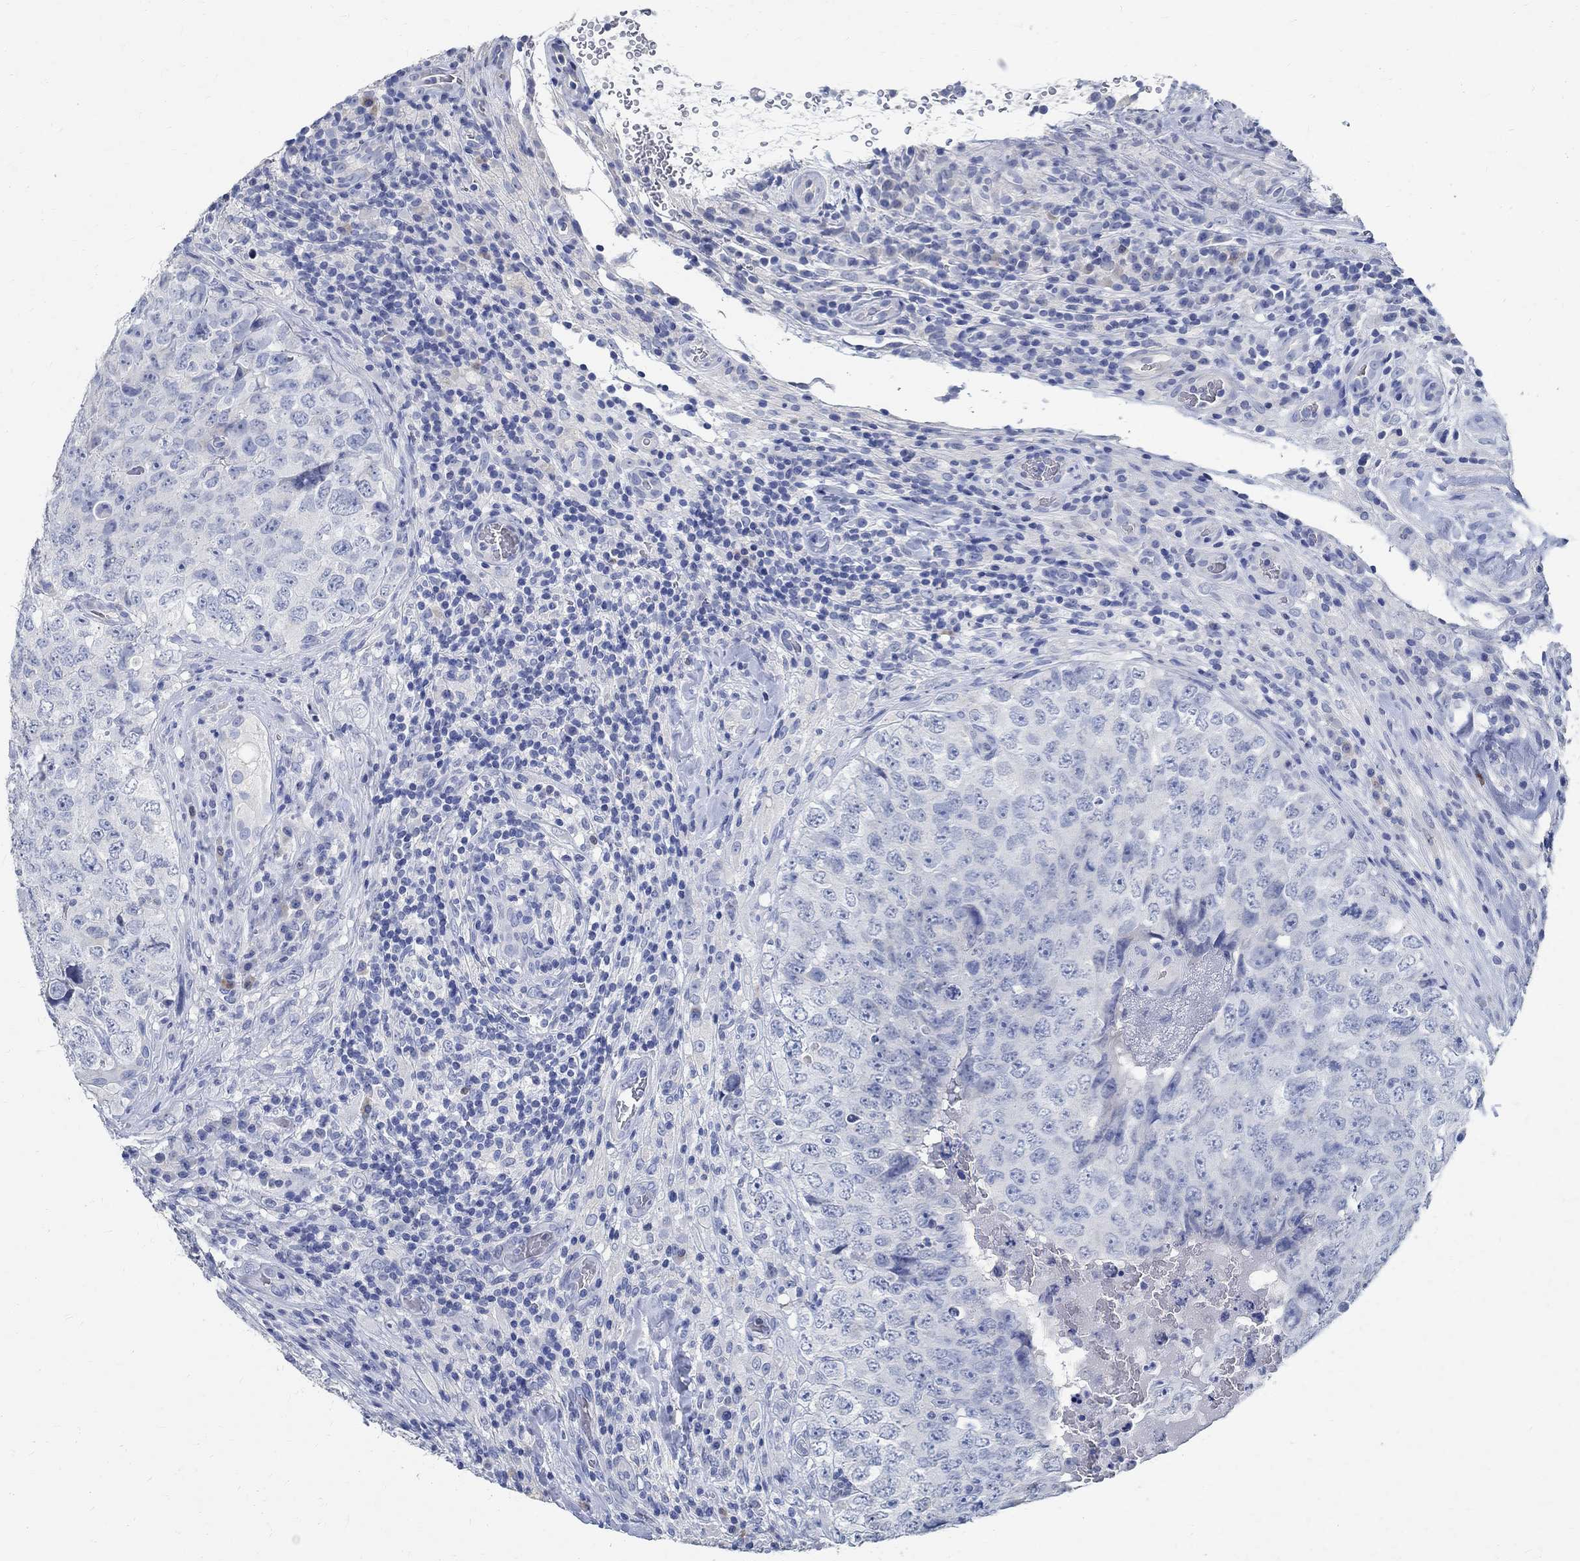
{"staining": {"intensity": "negative", "quantity": "none", "location": "none"}, "tissue": "testis cancer", "cell_type": "Tumor cells", "image_type": "cancer", "snomed": [{"axis": "morphology", "description": "Seminoma, NOS"}, {"axis": "topography", "description": "Testis"}], "caption": "Immunohistochemistry (IHC) image of neoplastic tissue: testis seminoma stained with DAB reveals no significant protein expression in tumor cells.", "gene": "PRX", "patient": {"sex": "male", "age": 34}}